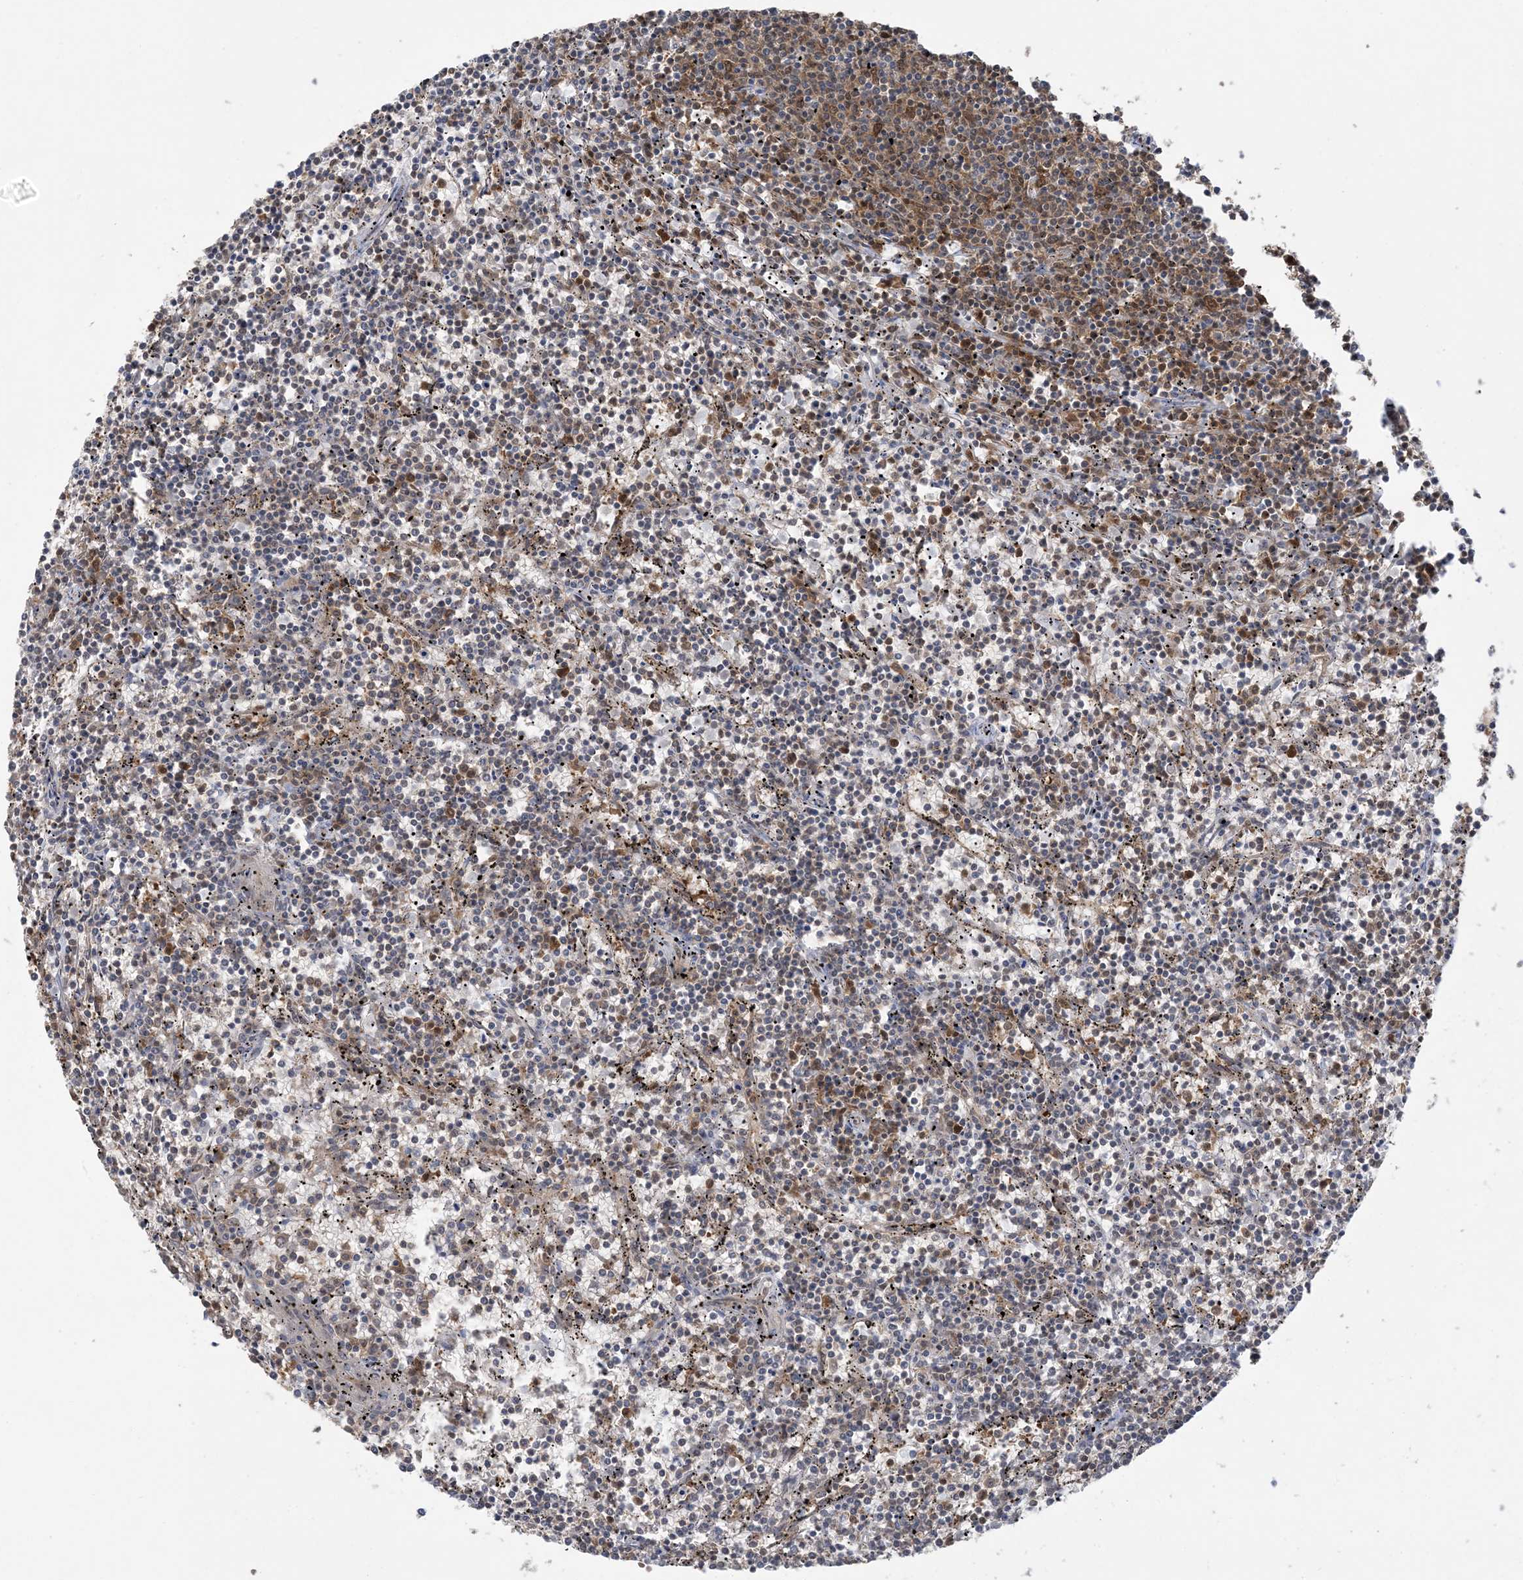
{"staining": {"intensity": "weak", "quantity": "<25%", "location": "cytoplasmic/membranous"}, "tissue": "lymphoma", "cell_type": "Tumor cells", "image_type": "cancer", "snomed": [{"axis": "morphology", "description": "Malignant lymphoma, non-Hodgkin's type, Low grade"}, {"axis": "topography", "description": "Spleen"}], "caption": "Human lymphoma stained for a protein using IHC reveals no positivity in tumor cells.", "gene": "OLA1", "patient": {"sex": "female", "age": 50}}